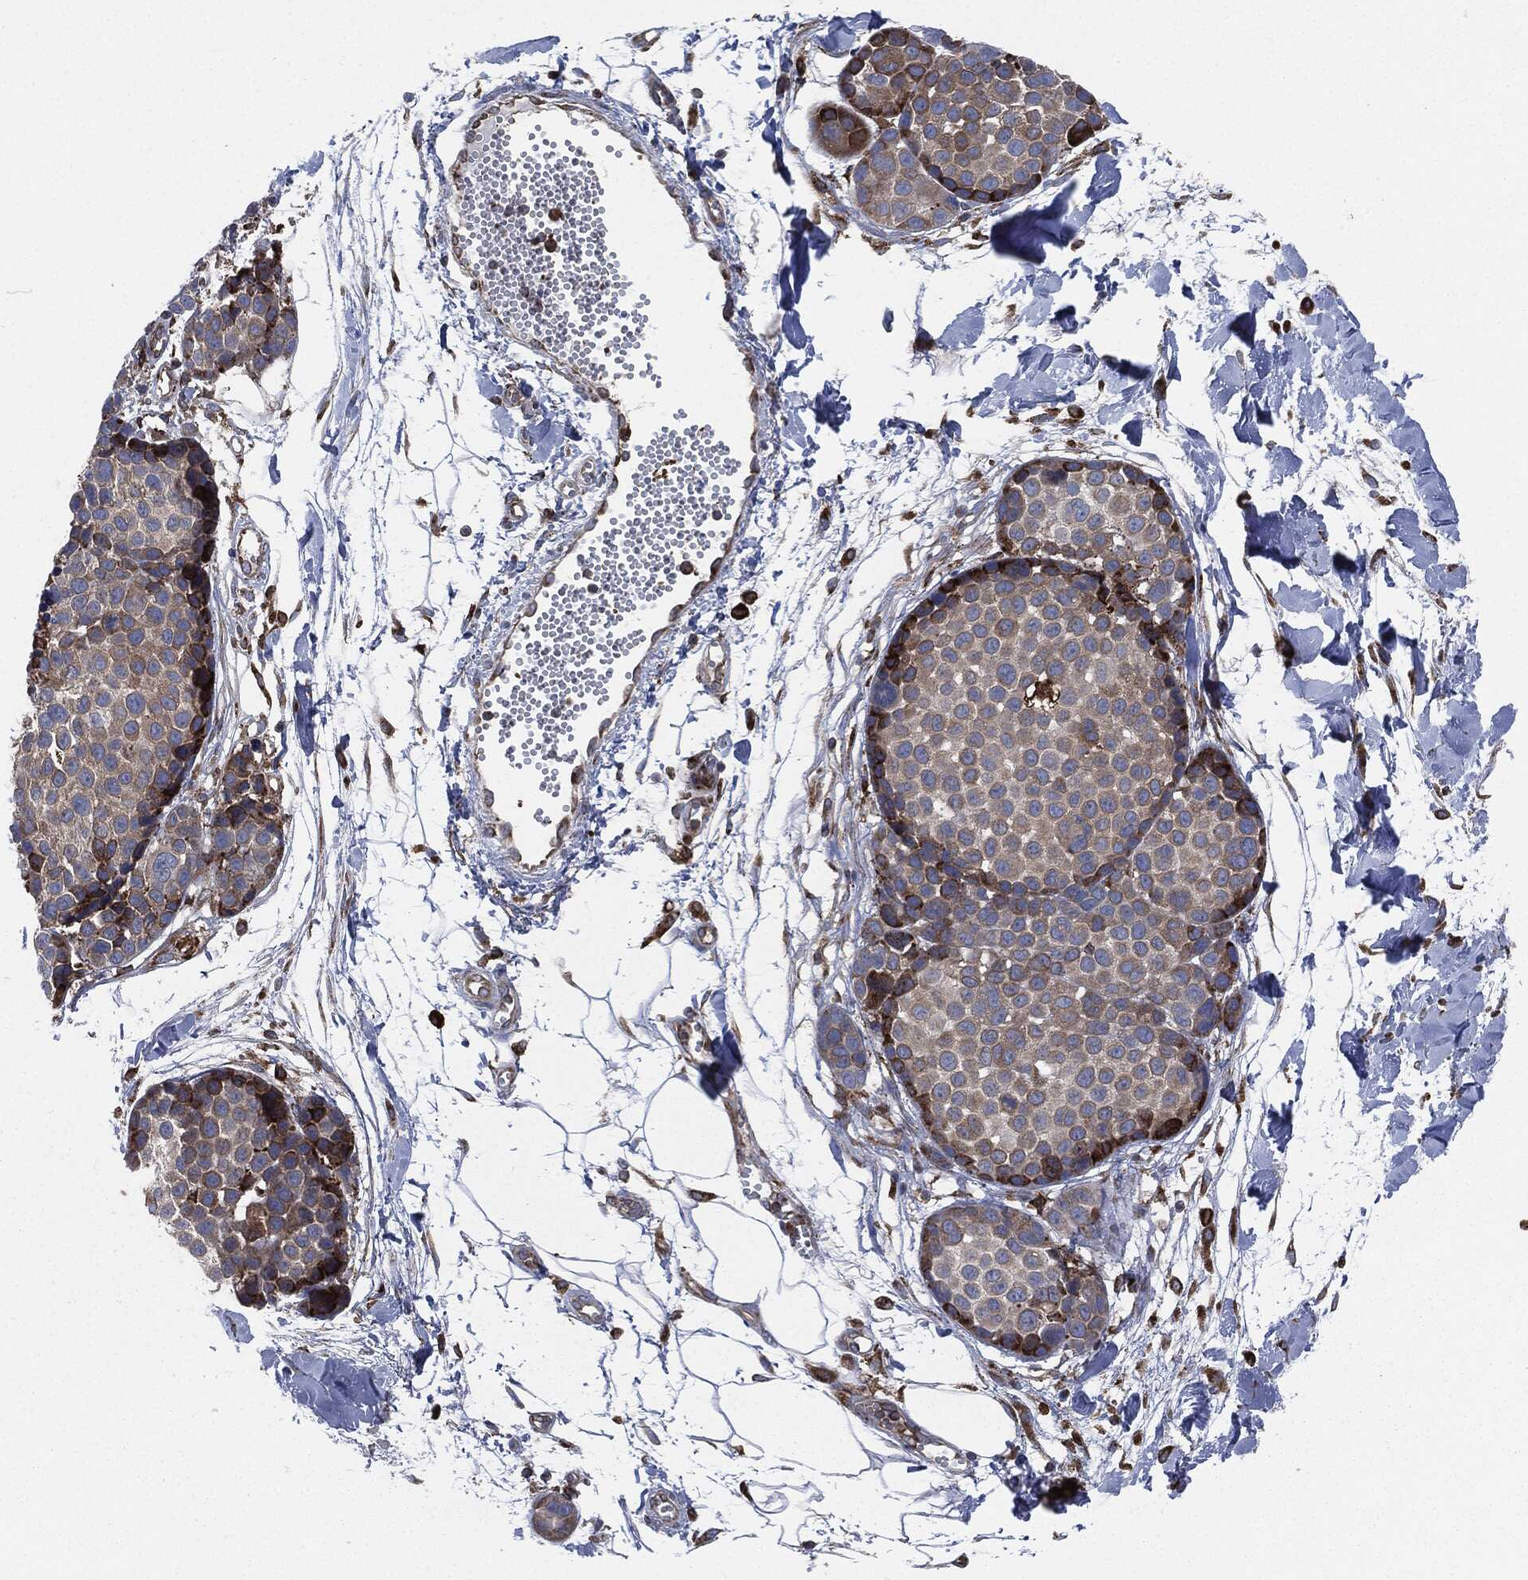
{"staining": {"intensity": "weak", "quantity": ">75%", "location": "cytoplasmic/membranous"}, "tissue": "melanoma", "cell_type": "Tumor cells", "image_type": "cancer", "snomed": [{"axis": "morphology", "description": "Malignant melanoma, NOS"}, {"axis": "topography", "description": "Skin"}], "caption": "Approximately >75% of tumor cells in malignant melanoma demonstrate weak cytoplasmic/membranous protein staining as visualized by brown immunohistochemical staining.", "gene": "CALR", "patient": {"sex": "female", "age": 86}}